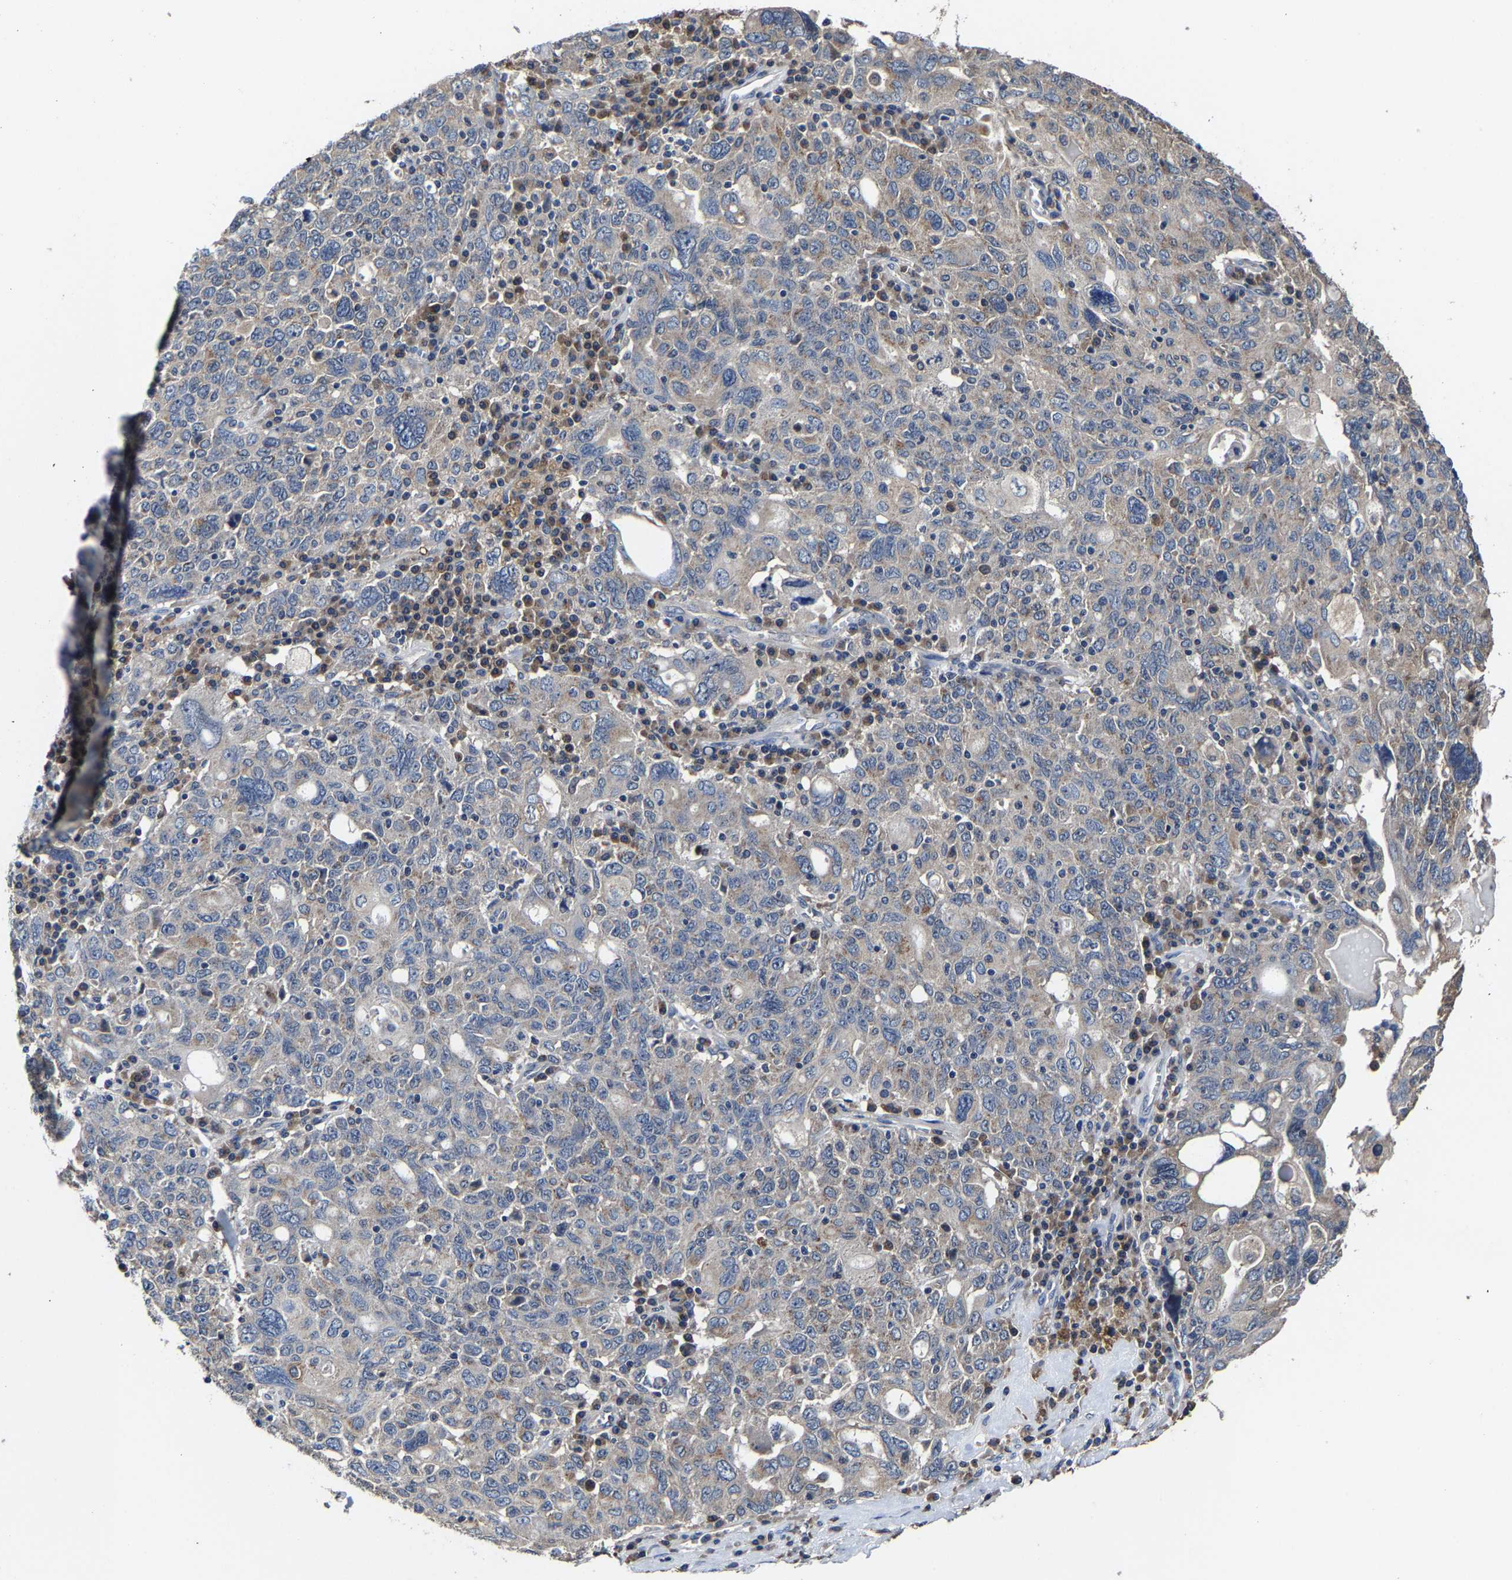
{"staining": {"intensity": "negative", "quantity": "none", "location": "none"}, "tissue": "ovarian cancer", "cell_type": "Tumor cells", "image_type": "cancer", "snomed": [{"axis": "morphology", "description": "Carcinoma, endometroid"}, {"axis": "topography", "description": "Ovary"}], "caption": "Ovarian cancer (endometroid carcinoma) was stained to show a protein in brown. There is no significant expression in tumor cells.", "gene": "EBAG9", "patient": {"sex": "female", "age": 62}}